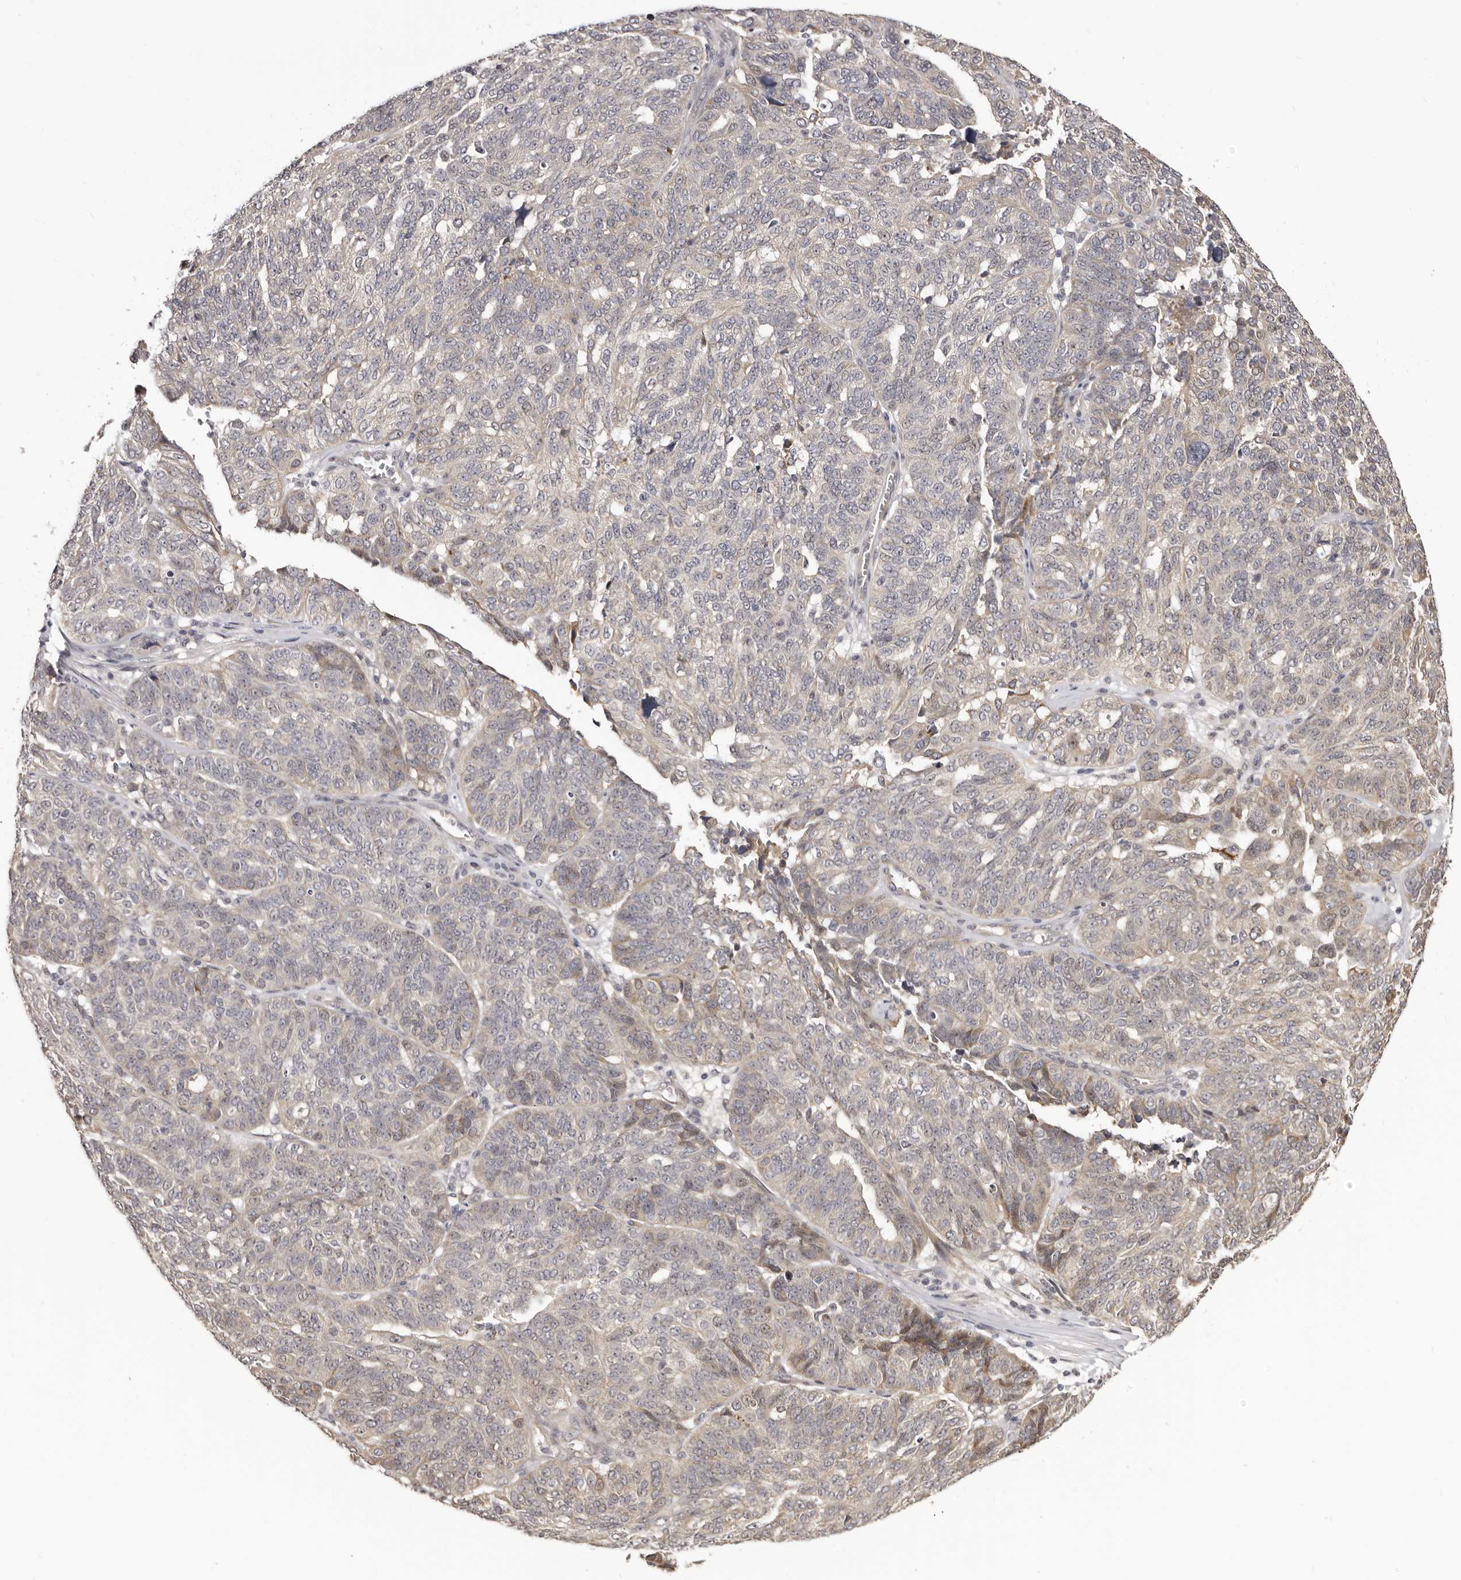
{"staining": {"intensity": "weak", "quantity": "<25%", "location": "cytoplasmic/membranous"}, "tissue": "ovarian cancer", "cell_type": "Tumor cells", "image_type": "cancer", "snomed": [{"axis": "morphology", "description": "Cystadenocarcinoma, serous, NOS"}, {"axis": "topography", "description": "Ovary"}], "caption": "This is an IHC micrograph of human ovarian cancer (serous cystadenocarcinoma). There is no staining in tumor cells.", "gene": "NOL12", "patient": {"sex": "female", "age": 59}}